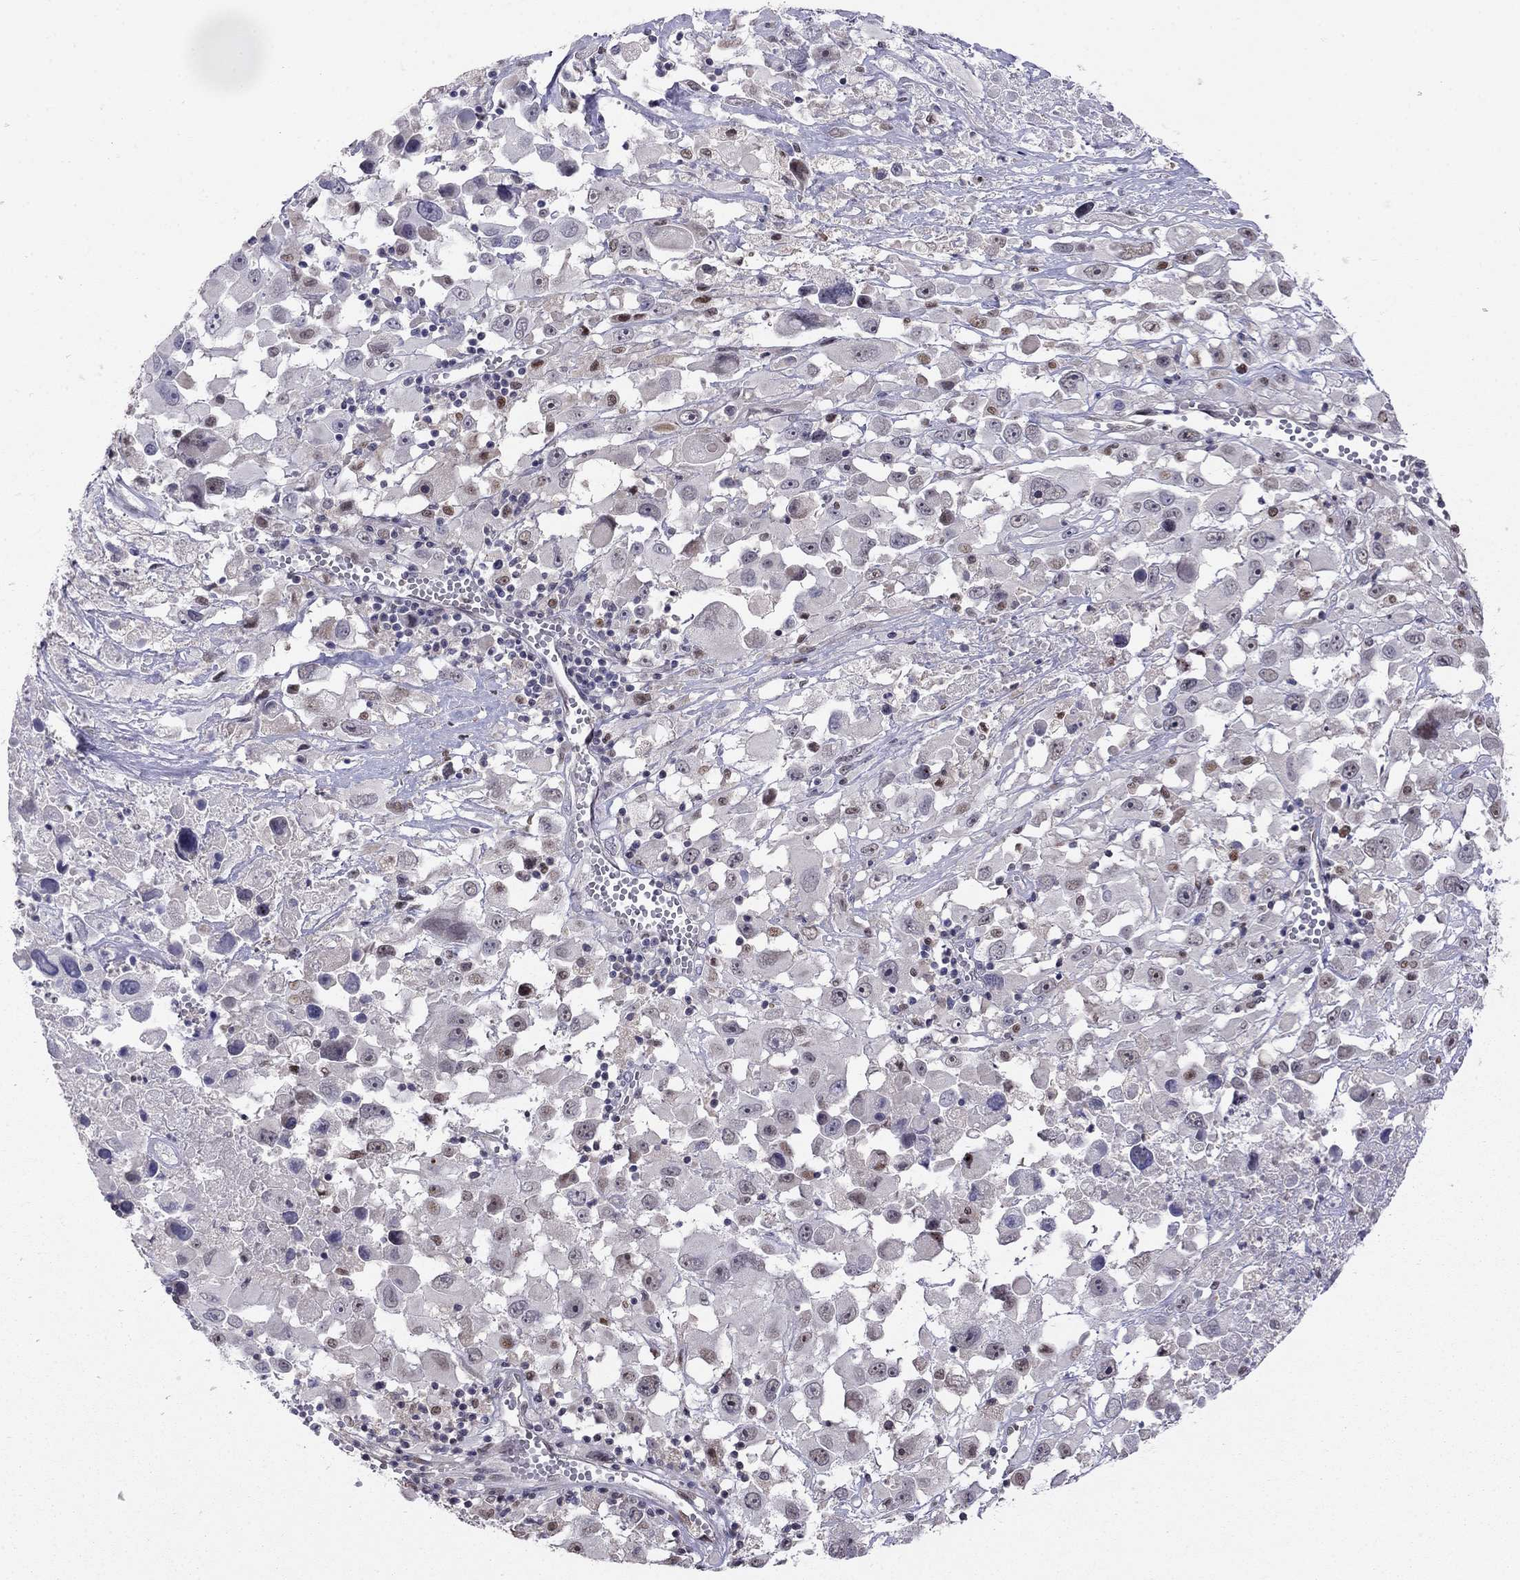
{"staining": {"intensity": "negative", "quantity": "none", "location": "none"}, "tissue": "melanoma", "cell_type": "Tumor cells", "image_type": "cancer", "snomed": [{"axis": "morphology", "description": "Malignant melanoma, Metastatic site"}, {"axis": "topography", "description": "Soft tissue"}], "caption": "There is no significant staining in tumor cells of malignant melanoma (metastatic site). (Immunohistochemistry, brightfield microscopy, high magnification).", "gene": "LRRC39", "patient": {"sex": "male", "age": 50}}